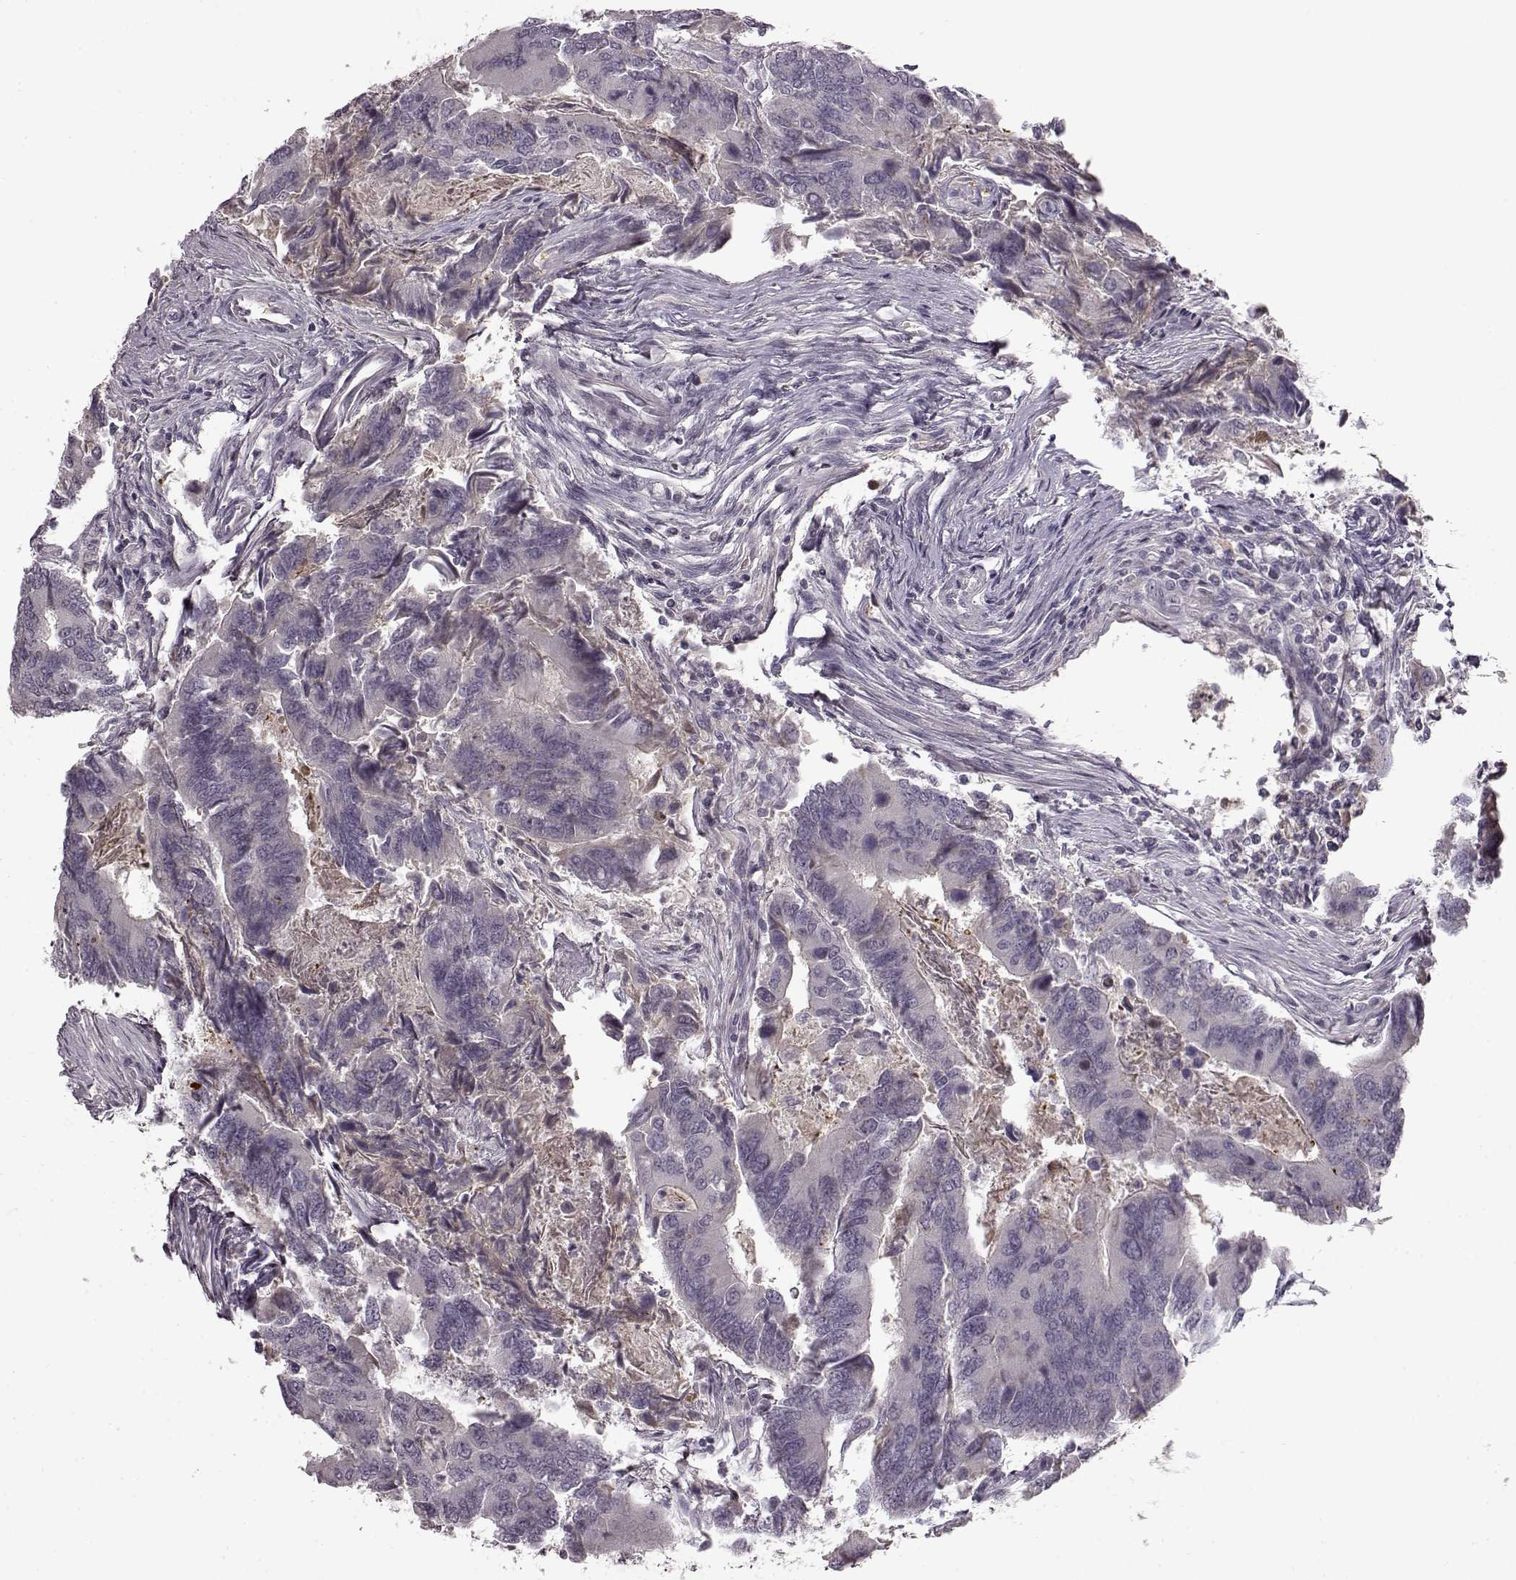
{"staining": {"intensity": "negative", "quantity": "none", "location": "none"}, "tissue": "colorectal cancer", "cell_type": "Tumor cells", "image_type": "cancer", "snomed": [{"axis": "morphology", "description": "Adenocarcinoma, NOS"}, {"axis": "topography", "description": "Colon"}], "caption": "The histopathology image reveals no significant positivity in tumor cells of colorectal cancer (adenocarcinoma).", "gene": "CNGA3", "patient": {"sex": "female", "age": 67}}